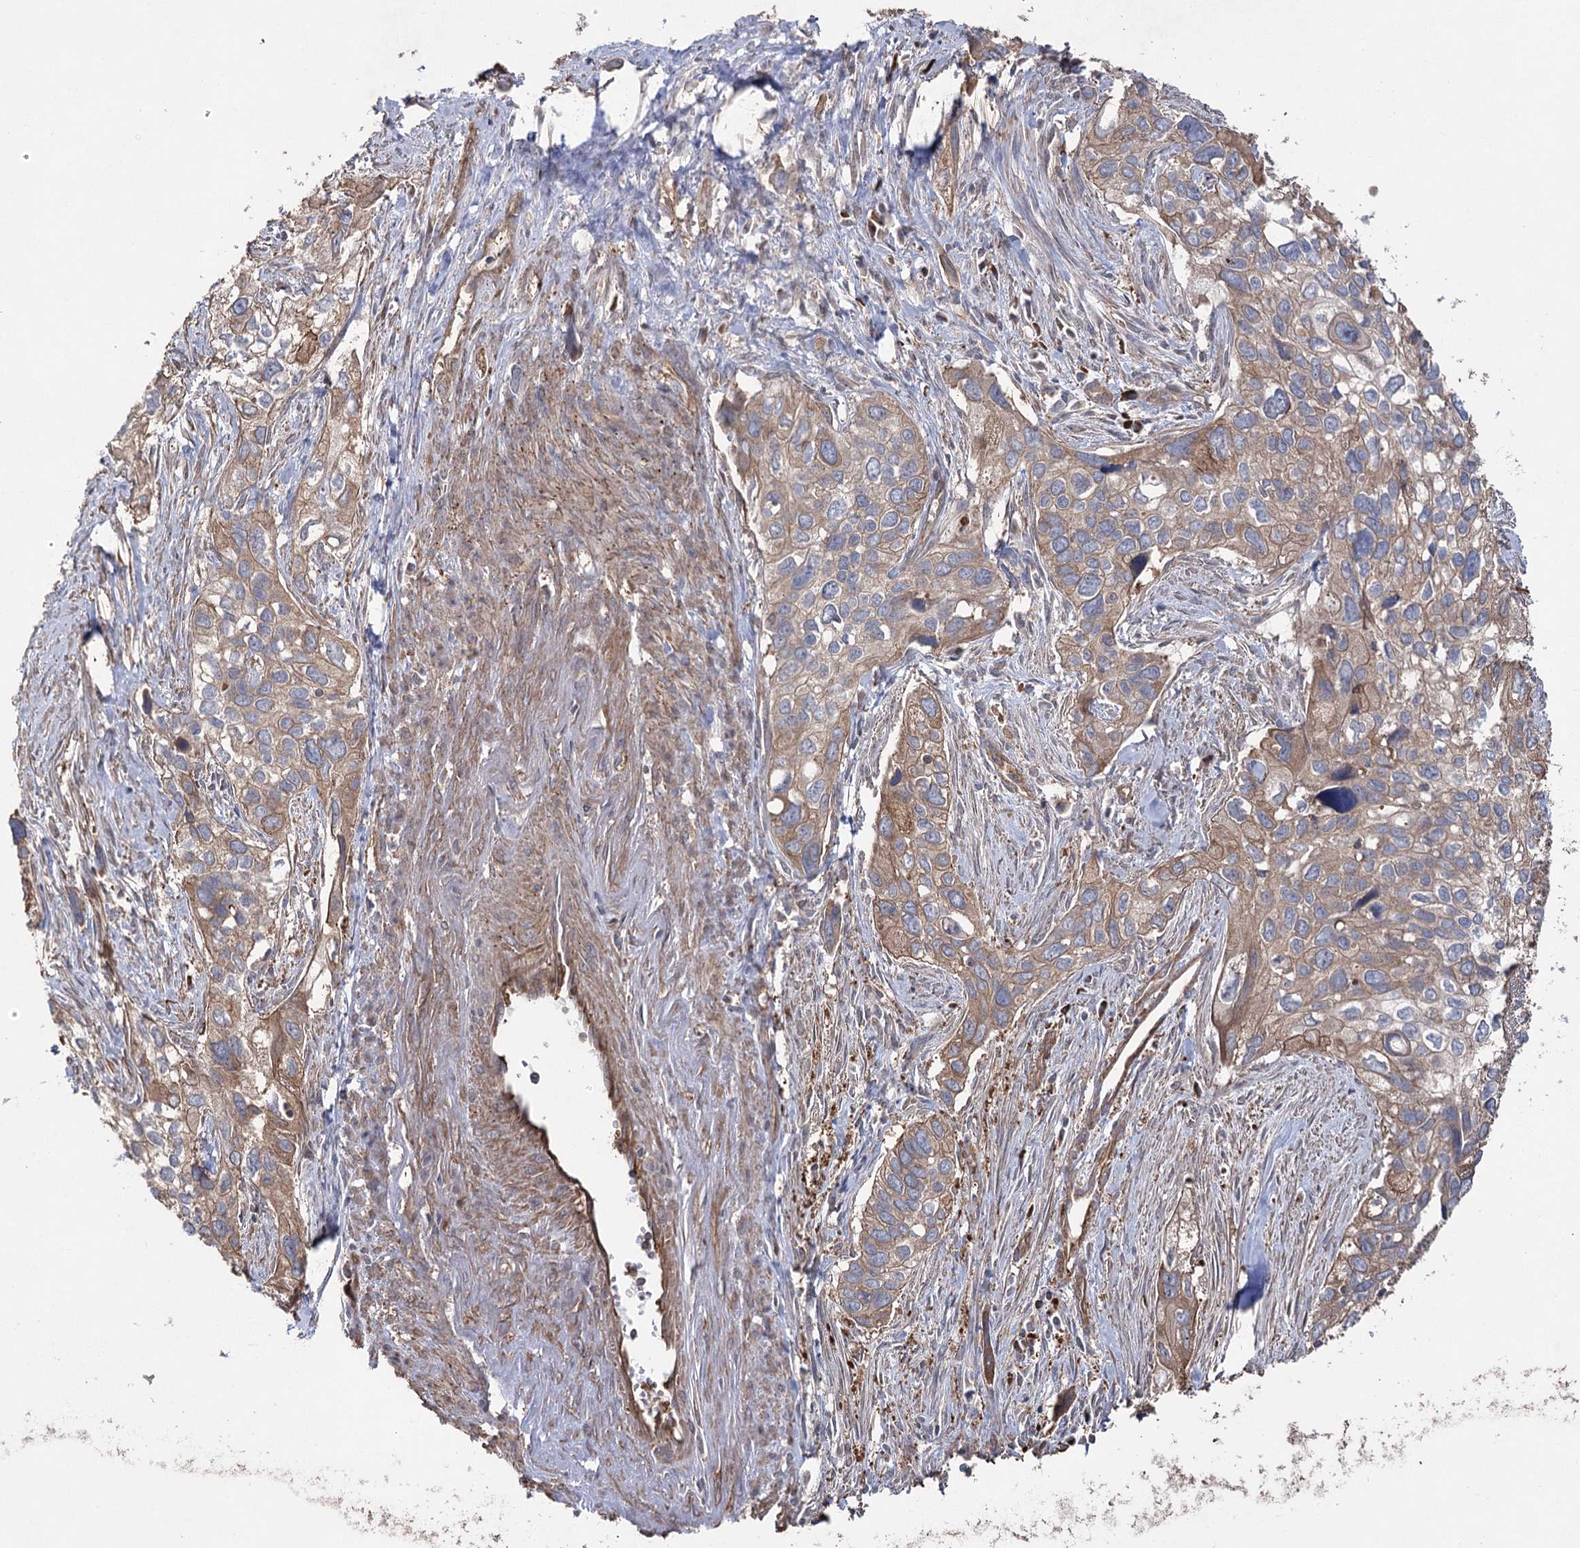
{"staining": {"intensity": "moderate", "quantity": ">75%", "location": "cytoplasmic/membranous"}, "tissue": "cervical cancer", "cell_type": "Tumor cells", "image_type": "cancer", "snomed": [{"axis": "morphology", "description": "Squamous cell carcinoma, NOS"}, {"axis": "topography", "description": "Cervix"}], "caption": "This is a photomicrograph of IHC staining of cervical squamous cell carcinoma, which shows moderate positivity in the cytoplasmic/membranous of tumor cells.", "gene": "LARS2", "patient": {"sex": "female", "age": 55}}